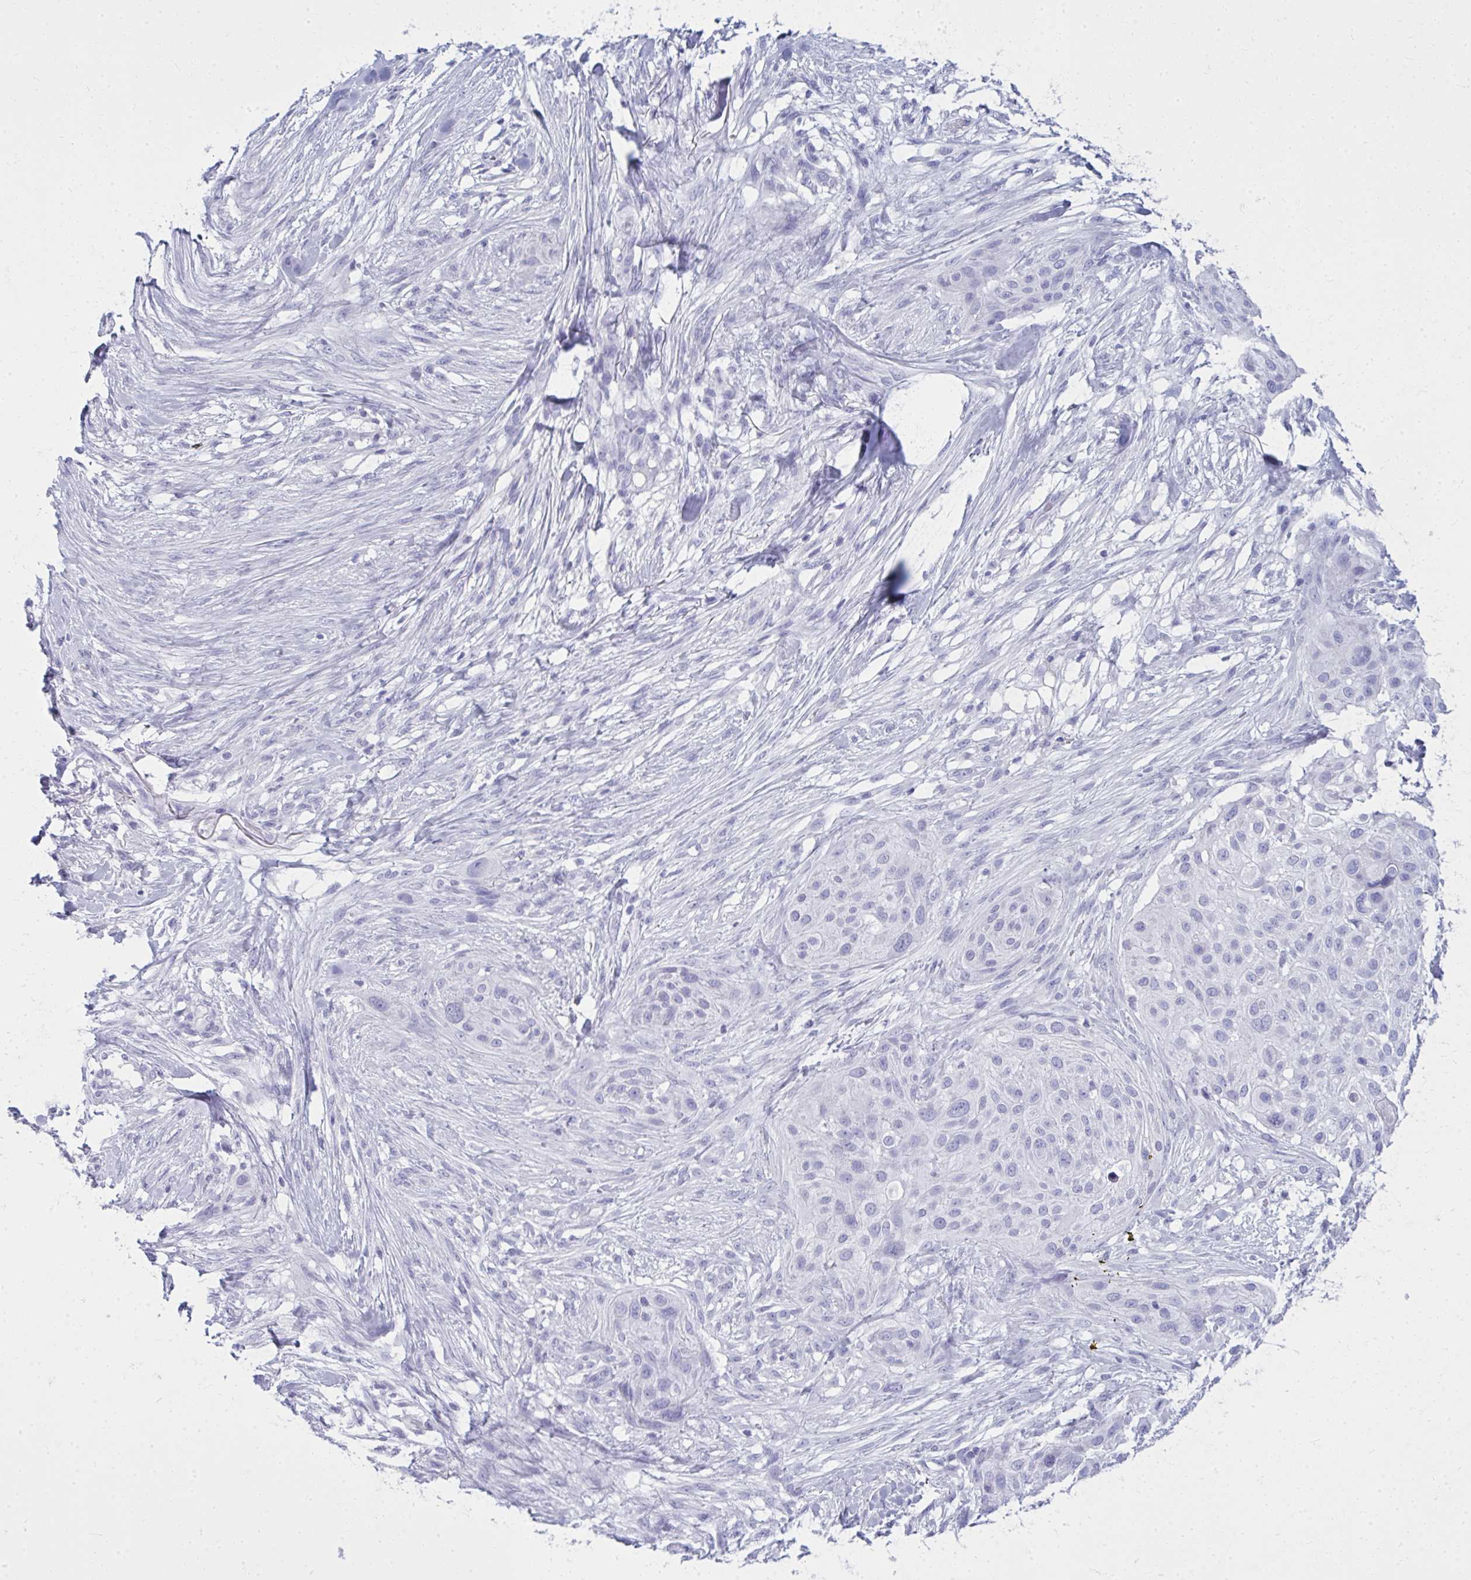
{"staining": {"intensity": "negative", "quantity": "none", "location": "none"}, "tissue": "skin cancer", "cell_type": "Tumor cells", "image_type": "cancer", "snomed": [{"axis": "morphology", "description": "Squamous cell carcinoma, NOS"}, {"axis": "topography", "description": "Skin"}], "caption": "DAB (3,3'-diaminobenzidine) immunohistochemical staining of human squamous cell carcinoma (skin) exhibits no significant positivity in tumor cells.", "gene": "QDPR", "patient": {"sex": "female", "age": 87}}